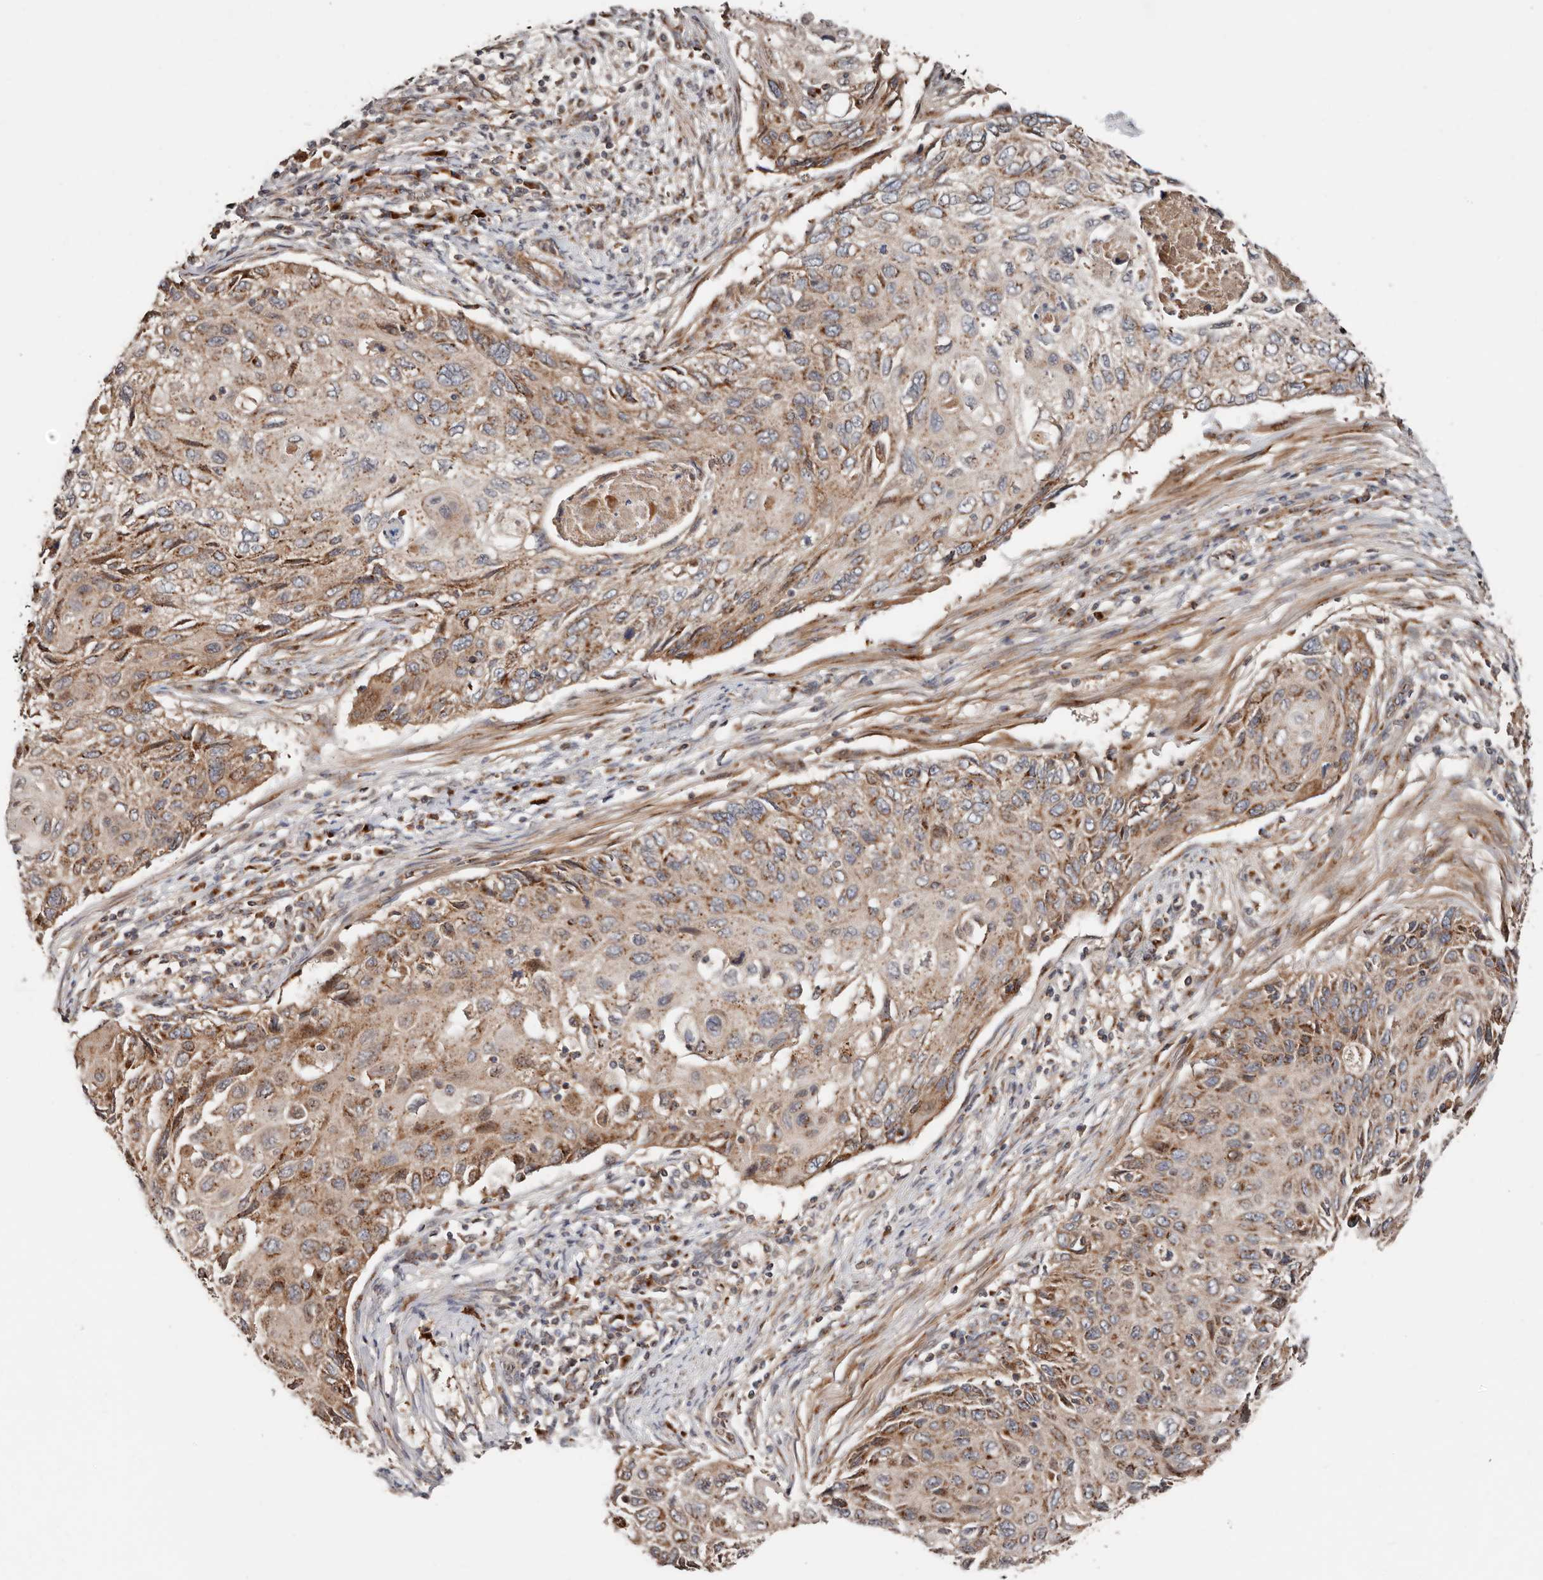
{"staining": {"intensity": "moderate", "quantity": ">75%", "location": "cytoplasmic/membranous"}, "tissue": "cervical cancer", "cell_type": "Tumor cells", "image_type": "cancer", "snomed": [{"axis": "morphology", "description": "Squamous cell carcinoma, NOS"}, {"axis": "topography", "description": "Cervix"}], "caption": "This histopathology image displays IHC staining of human cervical cancer, with medium moderate cytoplasmic/membranous expression in approximately >75% of tumor cells.", "gene": "COG1", "patient": {"sex": "female", "age": 70}}